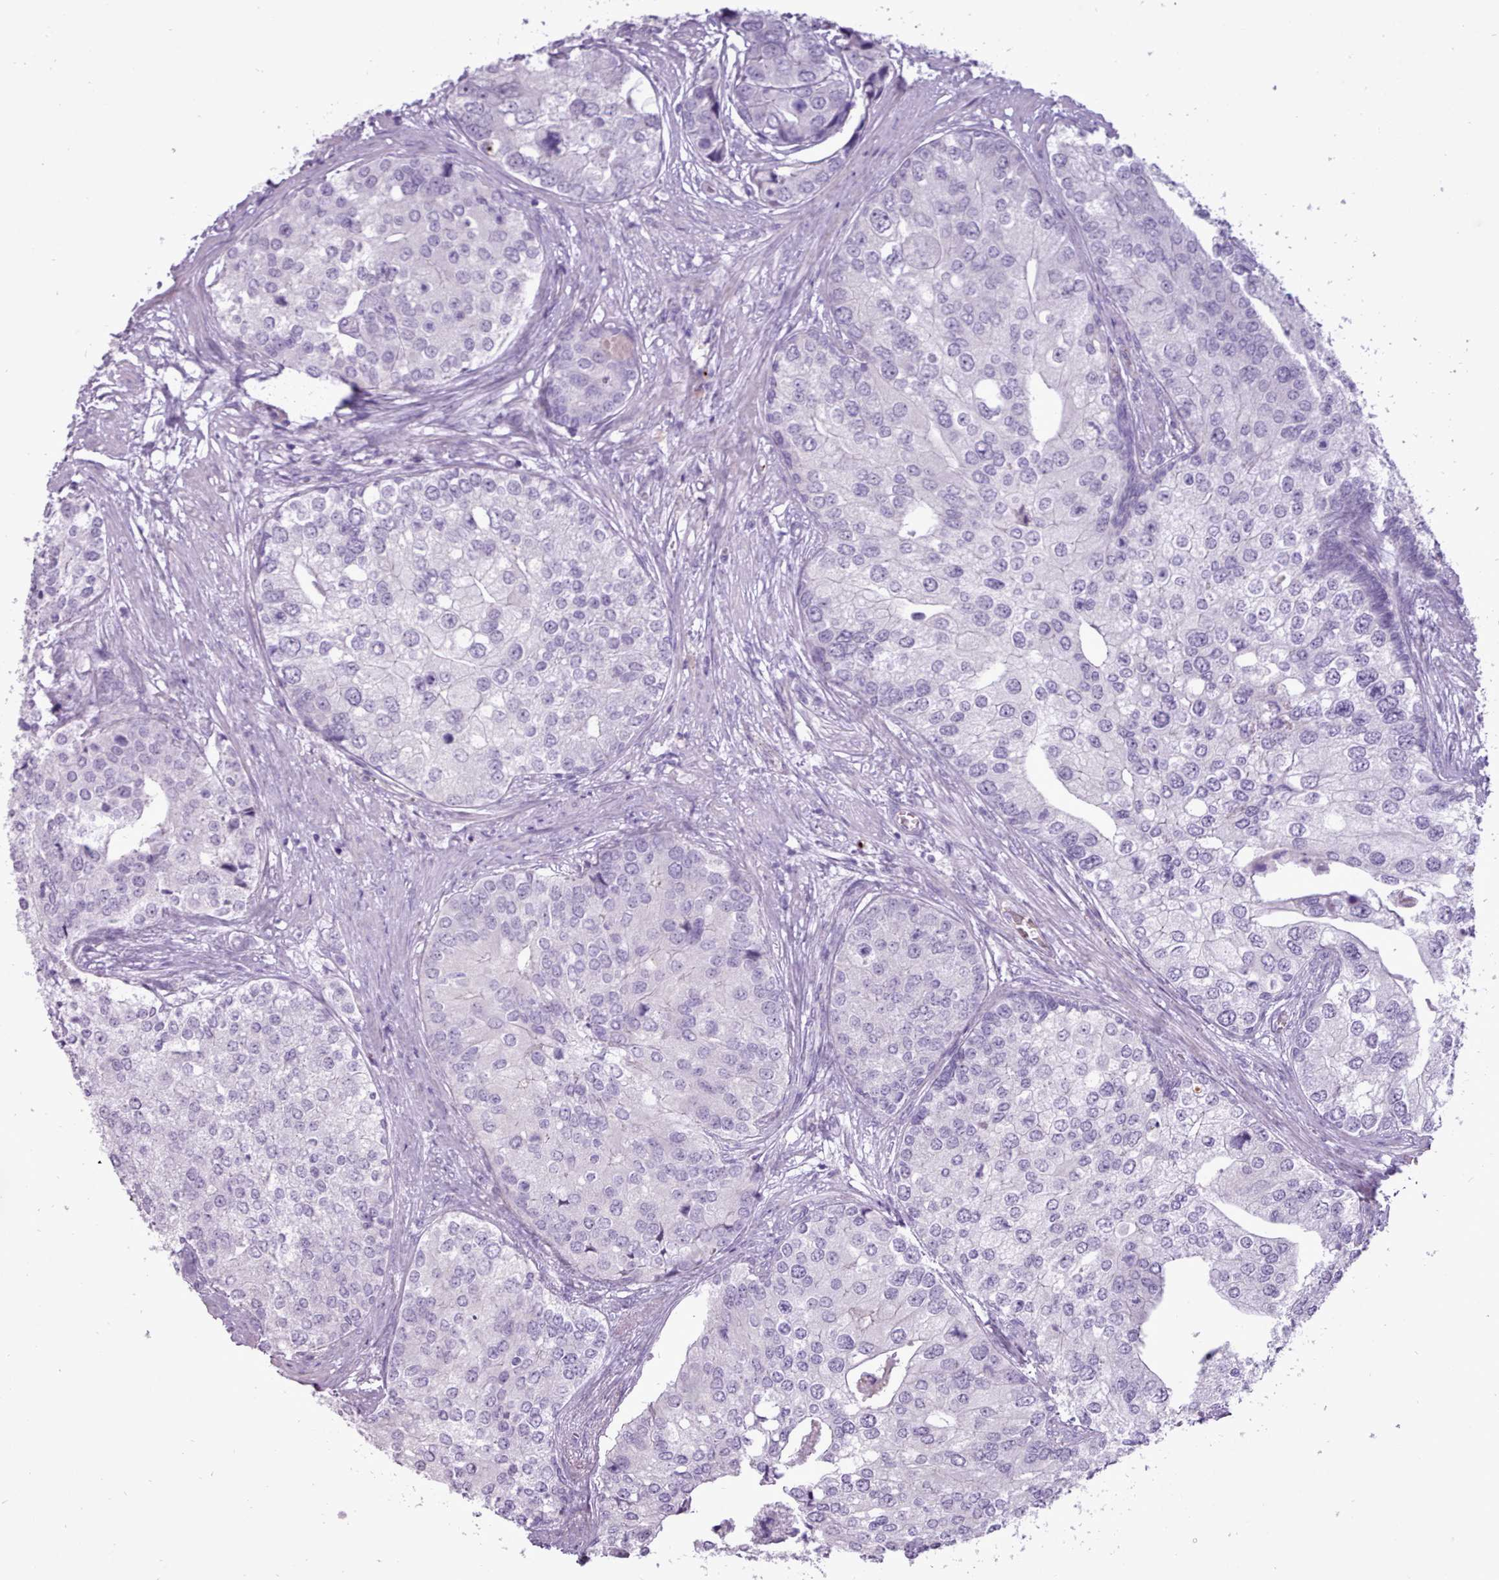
{"staining": {"intensity": "negative", "quantity": "none", "location": "none"}, "tissue": "prostate cancer", "cell_type": "Tumor cells", "image_type": "cancer", "snomed": [{"axis": "morphology", "description": "Adenocarcinoma, High grade"}, {"axis": "topography", "description": "Prostate"}], "caption": "This is a histopathology image of immunohistochemistry staining of prostate cancer (adenocarcinoma (high-grade)), which shows no staining in tumor cells.", "gene": "ATRAID", "patient": {"sex": "male", "age": 62}}